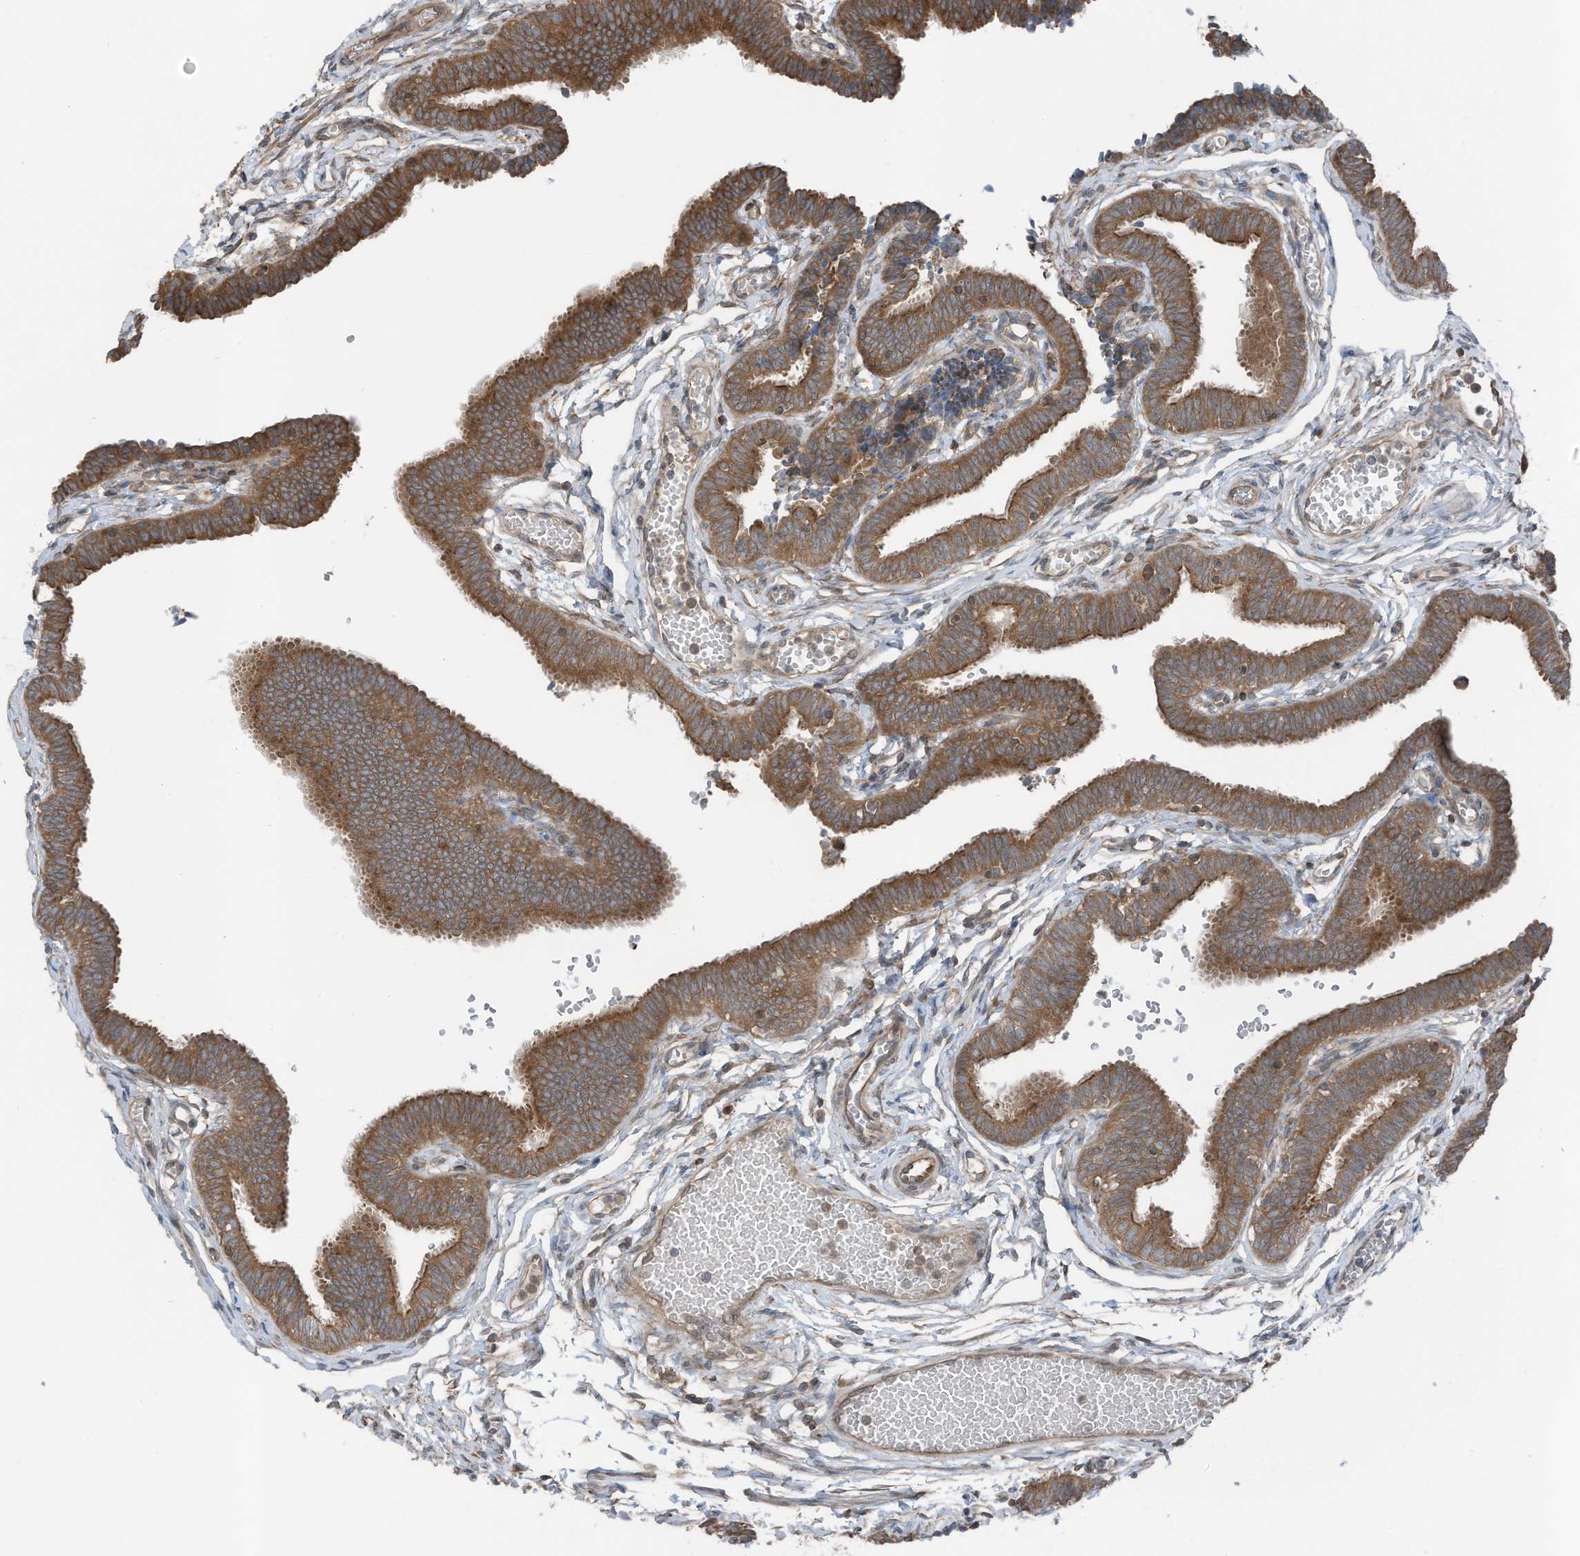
{"staining": {"intensity": "moderate", "quantity": ">75%", "location": "cytoplasmic/membranous"}, "tissue": "fallopian tube", "cell_type": "Glandular cells", "image_type": "normal", "snomed": [{"axis": "morphology", "description": "Normal tissue, NOS"}, {"axis": "topography", "description": "Fallopian tube"}, {"axis": "topography", "description": "Ovary"}], "caption": "A high-resolution image shows immunohistochemistry staining of benign fallopian tube, which shows moderate cytoplasmic/membranous staining in approximately >75% of glandular cells.", "gene": "TXNDC9", "patient": {"sex": "female", "age": 23}}